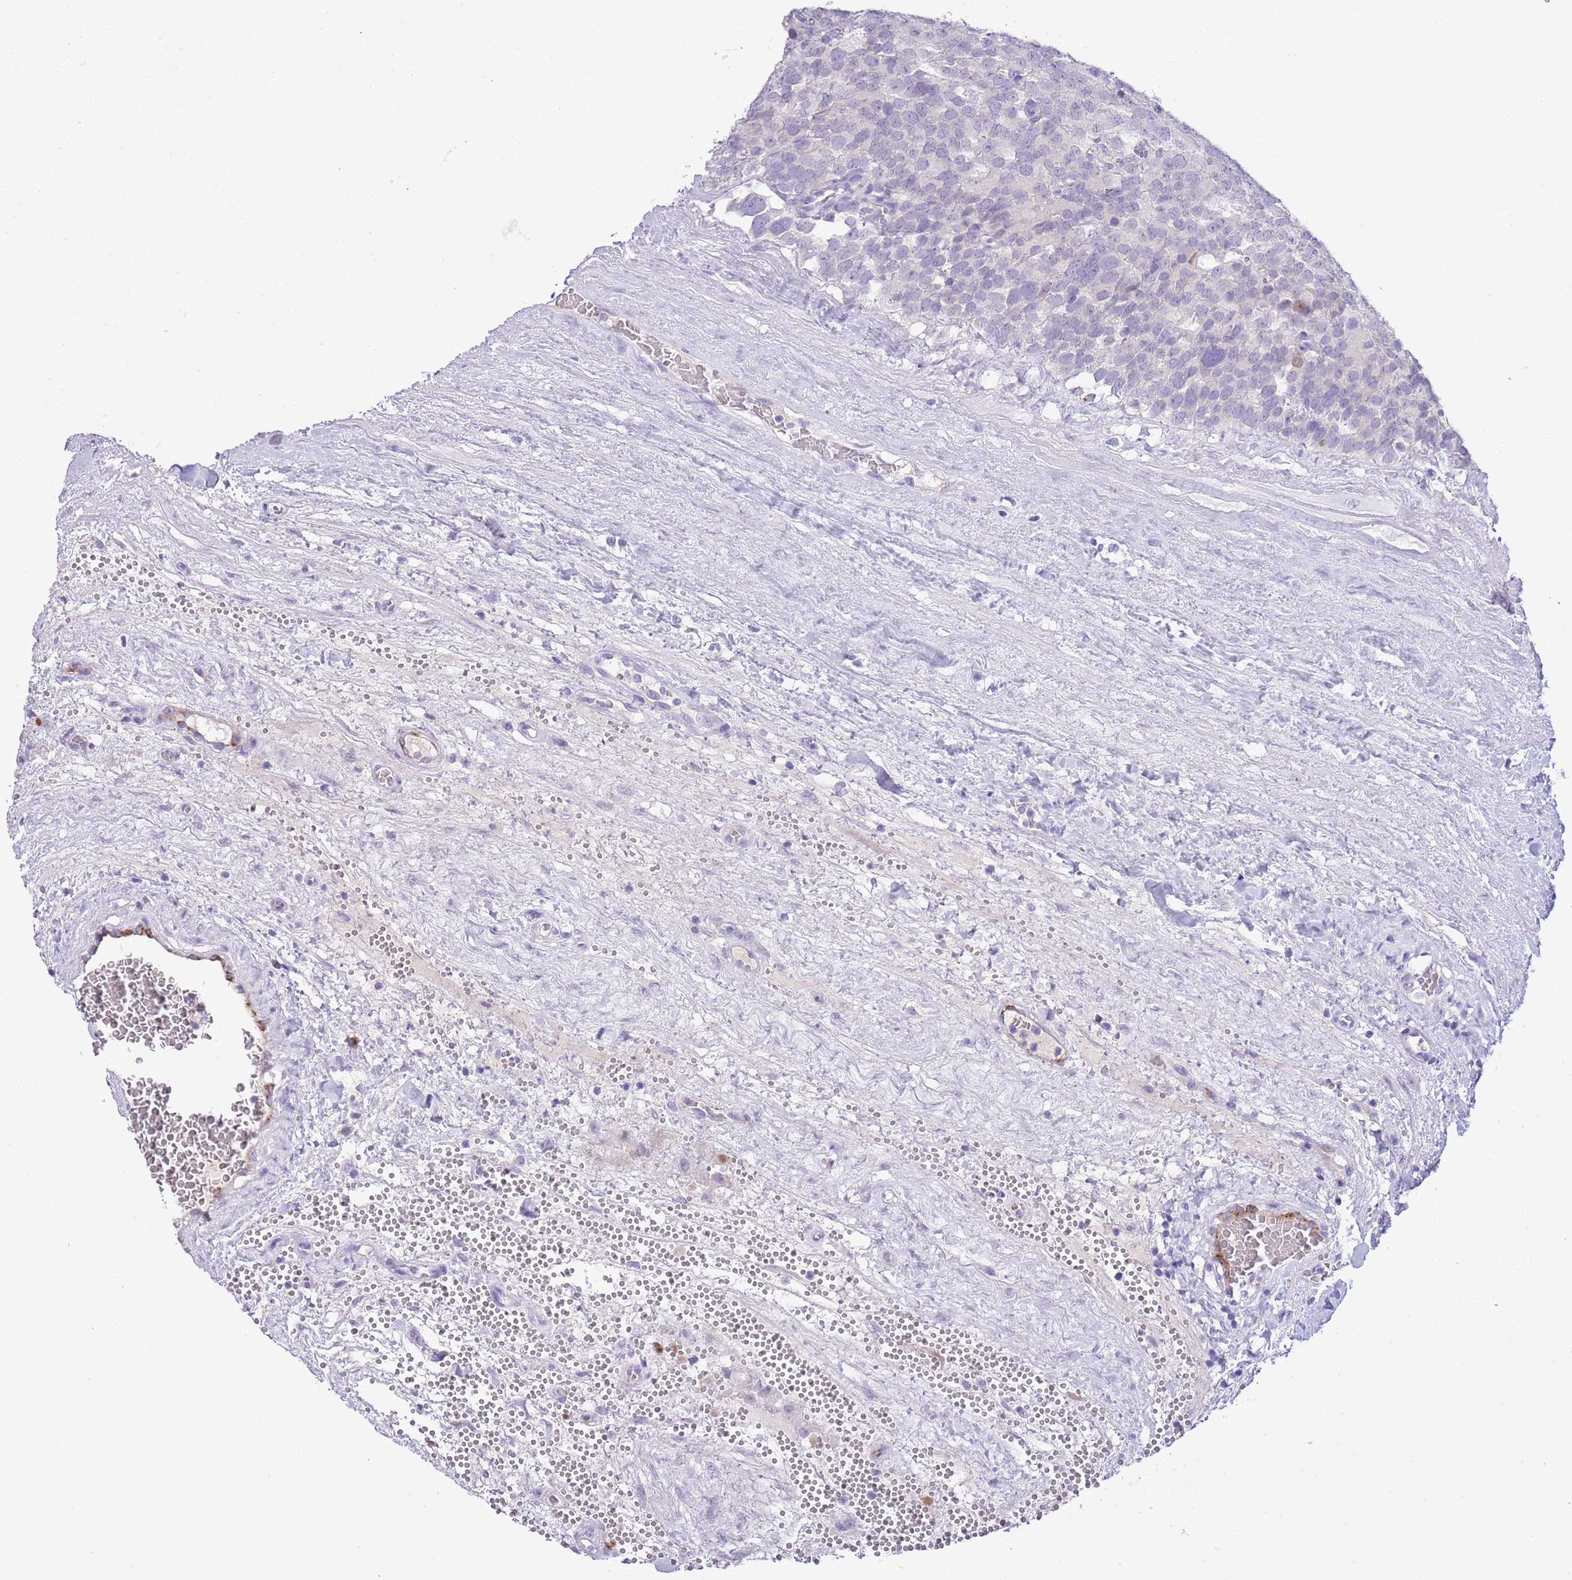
{"staining": {"intensity": "negative", "quantity": "none", "location": "none"}, "tissue": "testis cancer", "cell_type": "Tumor cells", "image_type": "cancer", "snomed": [{"axis": "morphology", "description": "Seminoma, NOS"}, {"axis": "topography", "description": "Testis"}], "caption": "There is no significant staining in tumor cells of seminoma (testis). (Brightfield microscopy of DAB (3,3'-diaminobenzidine) immunohistochemistry (IHC) at high magnification).", "gene": "CLEC2A", "patient": {"sex": "male", "age": 71}}